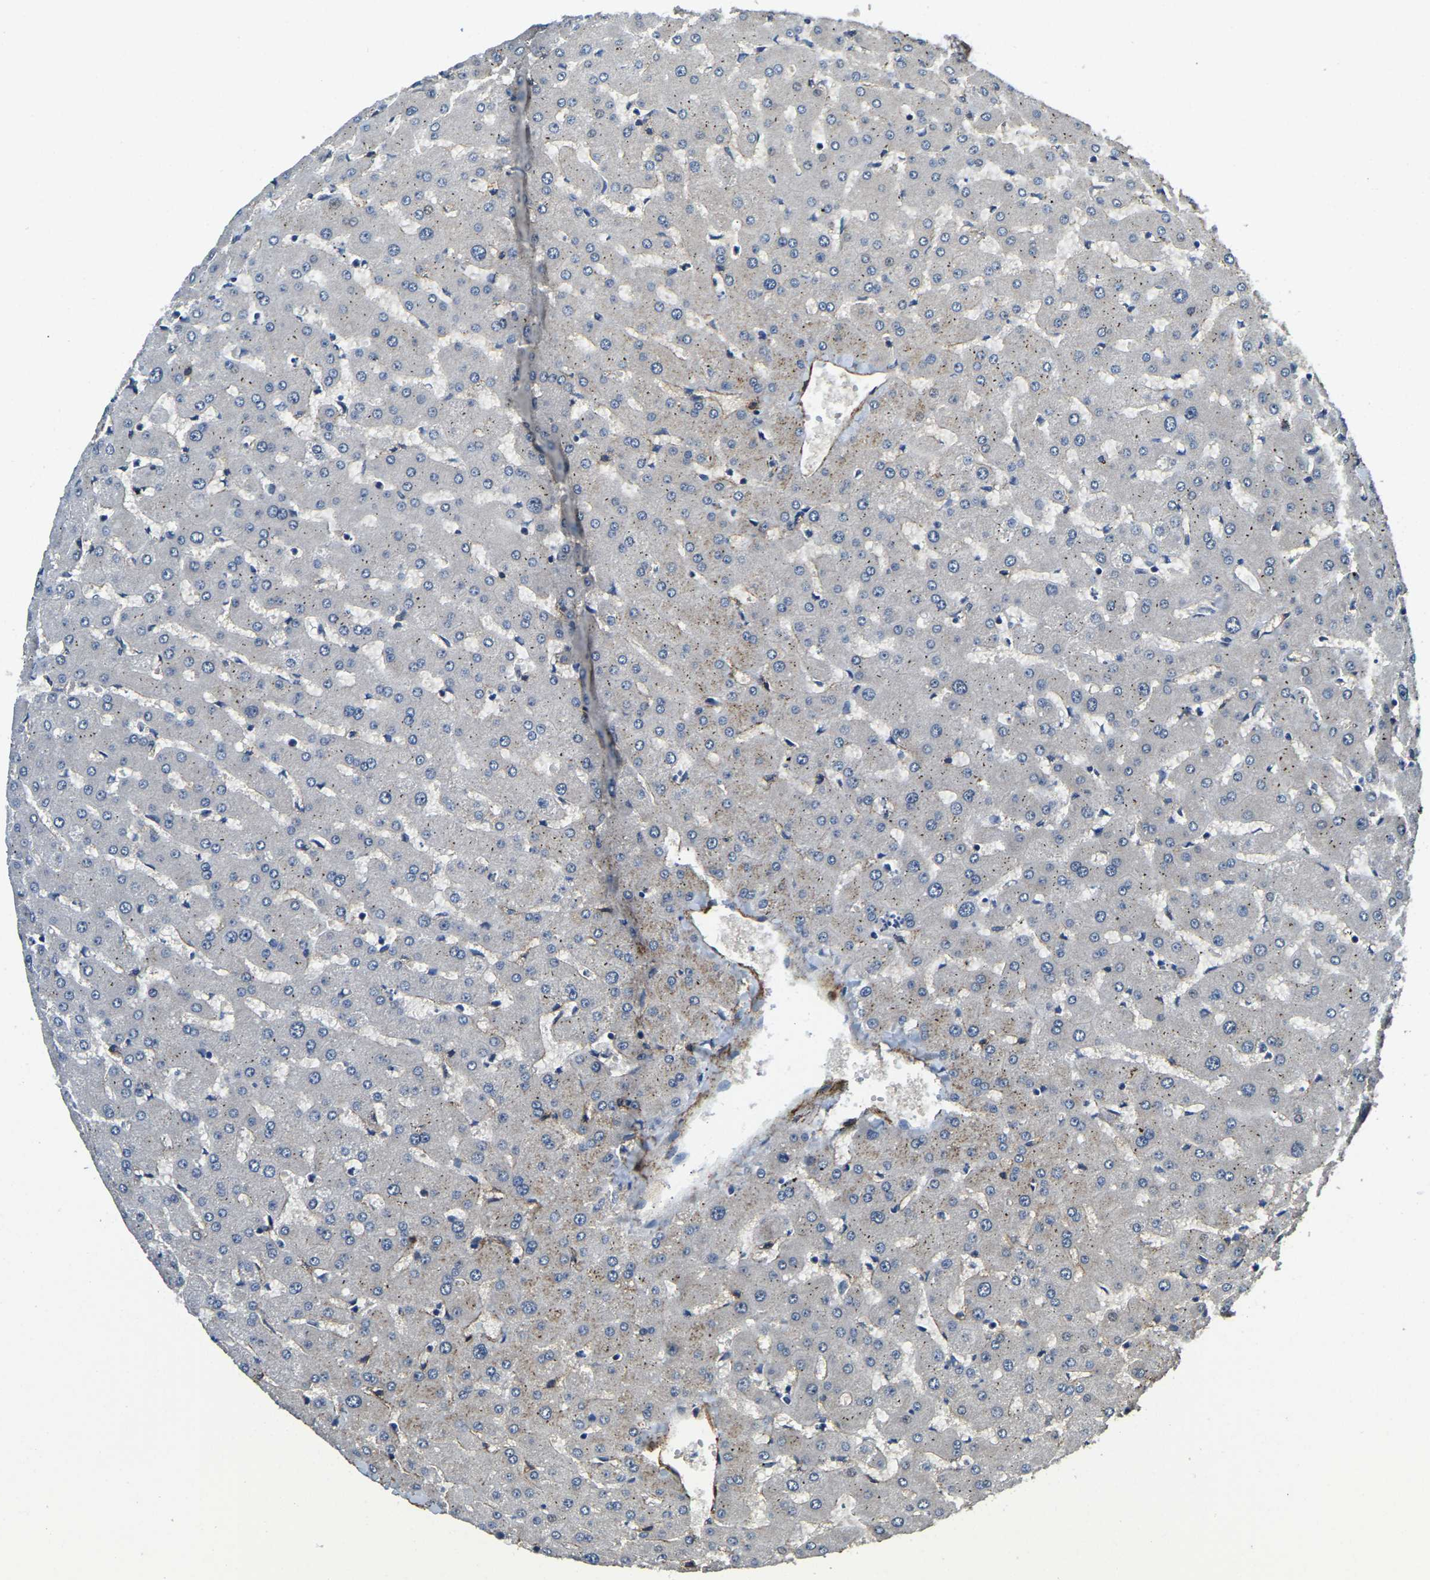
{"staining": {"intensity": "negative", "quantity": "none", "location": "none"}, "tissue": "liver", "cell_type": "Cholangiocytes", "image_type": "normal", "snomed": [{"axis": "morphology", "description": "Normal tissue, NOS"}, {"axis": "topography", "description": "Liver"}], "caption": "High magnification brightfield microscopy of unremarkable liver stained with DAB (brown) and counterstained with hematoxylin (blue): cholangiocytes show no significant expression.", "gene": "RNF39", "patient": {"sex": "female", "age": 63}}